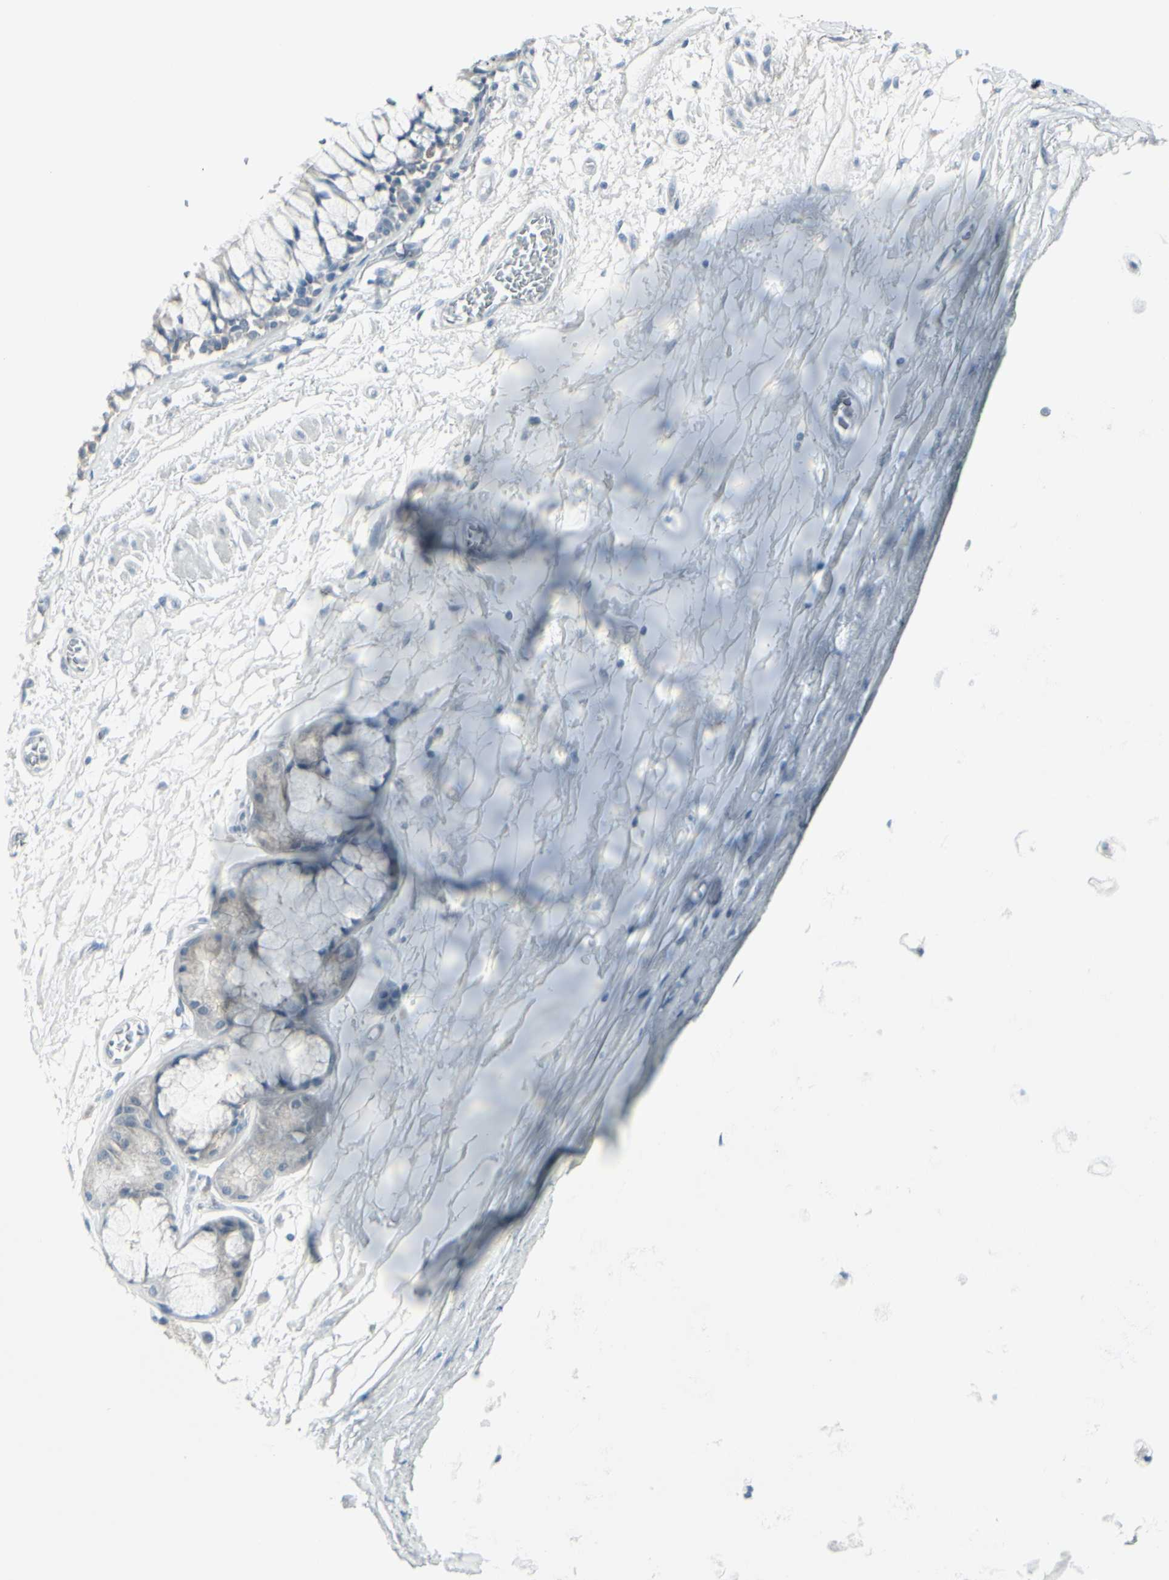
{"staining": {"intensity": "negative", "quantity": "none", "location": "none"}, "tissue": "bronchus", "cell_type": "Respiratory epithelial cells", "image_type": "normal", "snomed": [{"axis": "morphology", "description": "Normal tissue, NOS"}, {"axis": "topography", "description": "Bronchus"}], "caption": "This is a image of IHC staining of normal bronchus, which shows no positivity in respiratory epithelial cells.", "gene": "RAB3A", "patient": {"sex": "male", "age": 66}}